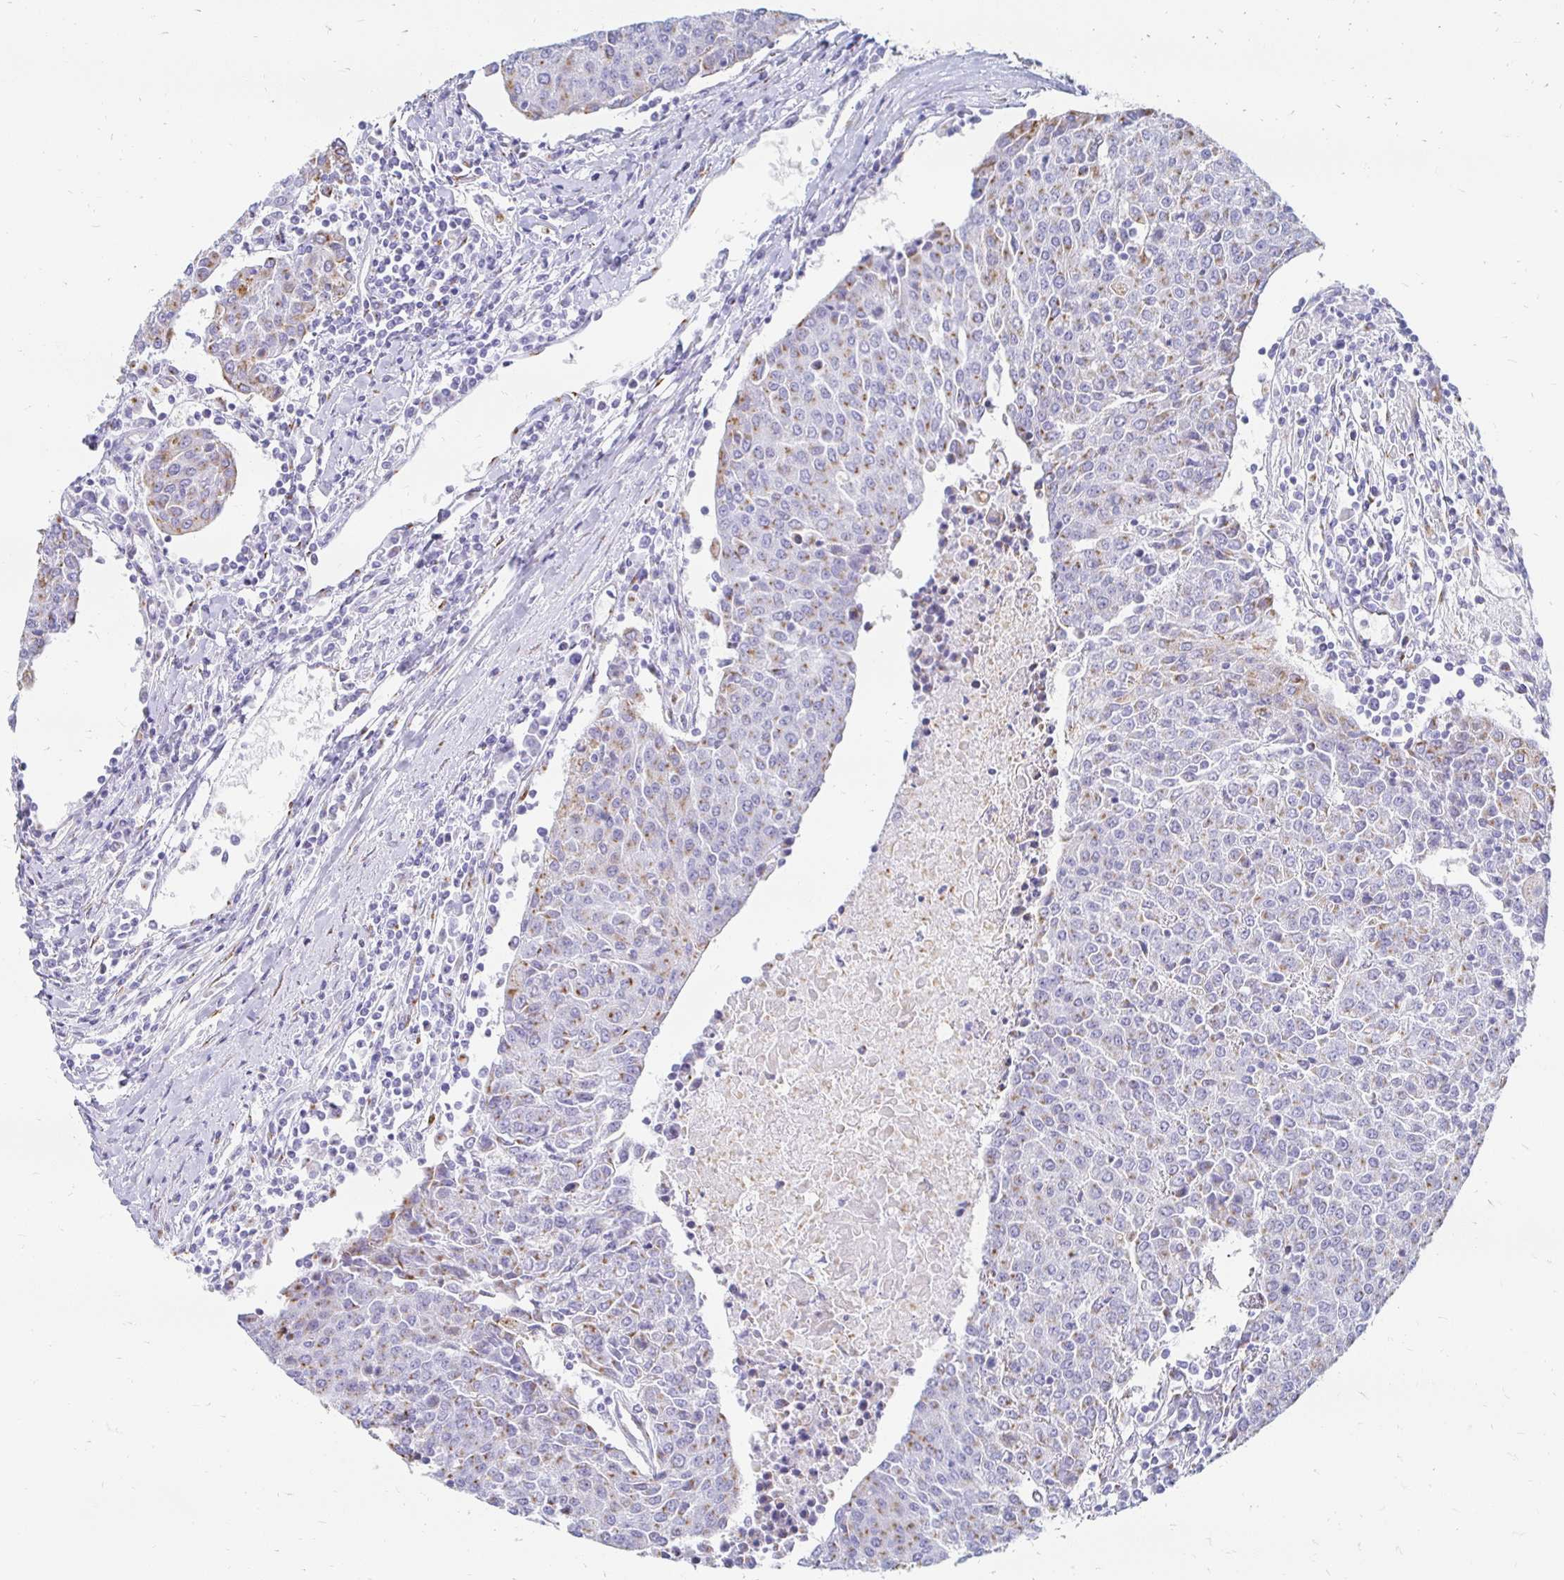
{"staining": {"intensity": "weak", "quantity": "25%-75%", "location": "cytoplasmic/membranous"}, "tissue": "urothelial cancer", "cell_type": "Tumor cells", "image_type": "cancer", "snomed": [{"axis": "morphology", "description": "Urothelial carcinoma, High grade"}, {"axis": "topography", "description": "Urinary bladder"}], "caption": "There is low levels of weak cytoplasmic/membranous positivity in tumor cells of high-grade urothelial carcinoma, as demonstrated by immunohistochemical staining (brown color).", "gene": "PAGE4", "patient": {"sex": "female", "age": 85}}